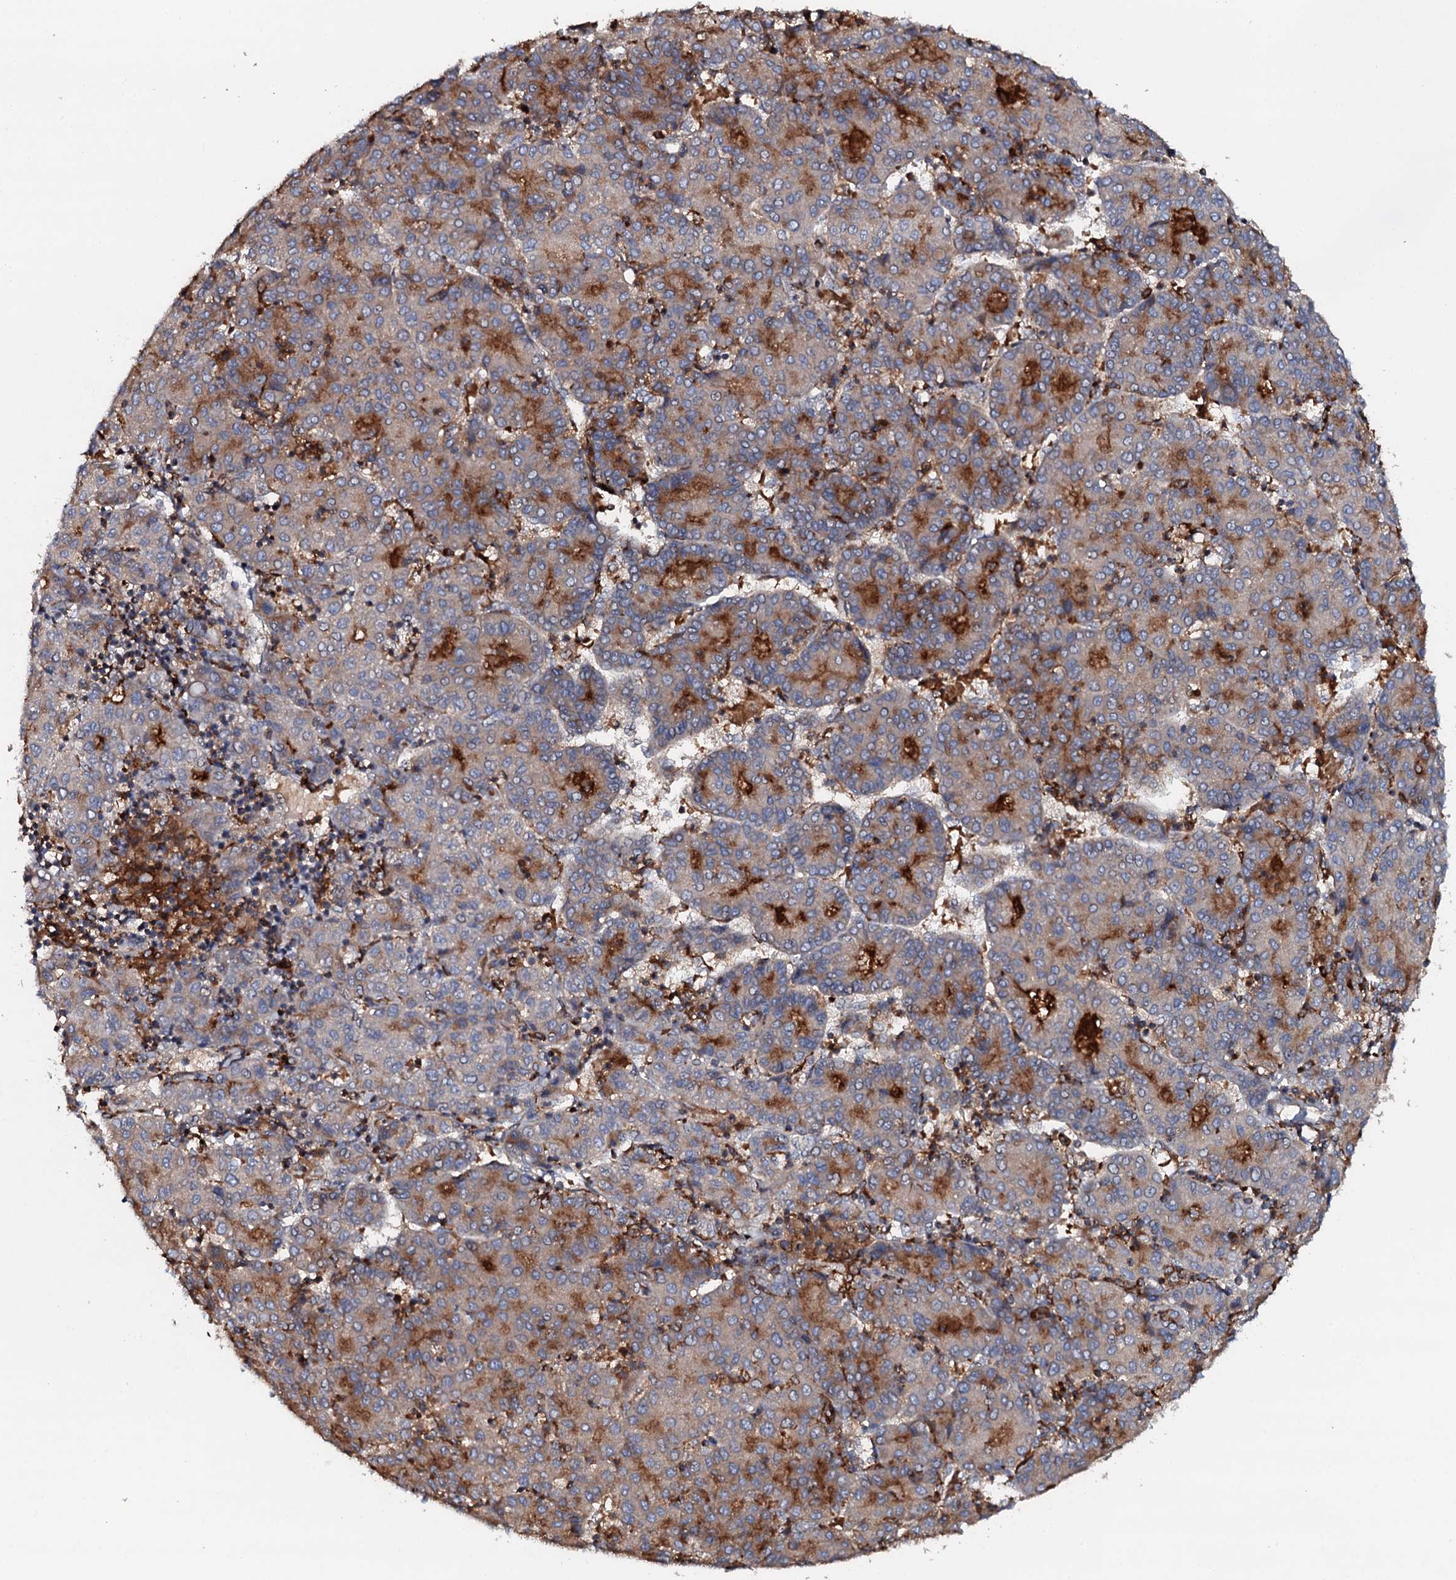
{"staining": {"intensity": "strong", "quantity": "25%-75%", "location": "cytoplasmic/membranous"}, "tissue": "liver cancer", "cell_type": "Tumor cells", "image_type": "cancer", "snomed": [{"axis": "morphology", "description": "Carcinoma, Hepatocellular, NOS"}, {"axis": "topography", "description": "Liver"}], "caption": "This micrograph reveals immunohistochemistry staining of human hepatocellular carcinoma (liver), with high strong cytoplasmic/membranous staining in approximately 25%-75% of tumor cells.", "gene": "VAMP8", "patient": {"sex": "male", "age": 65}}